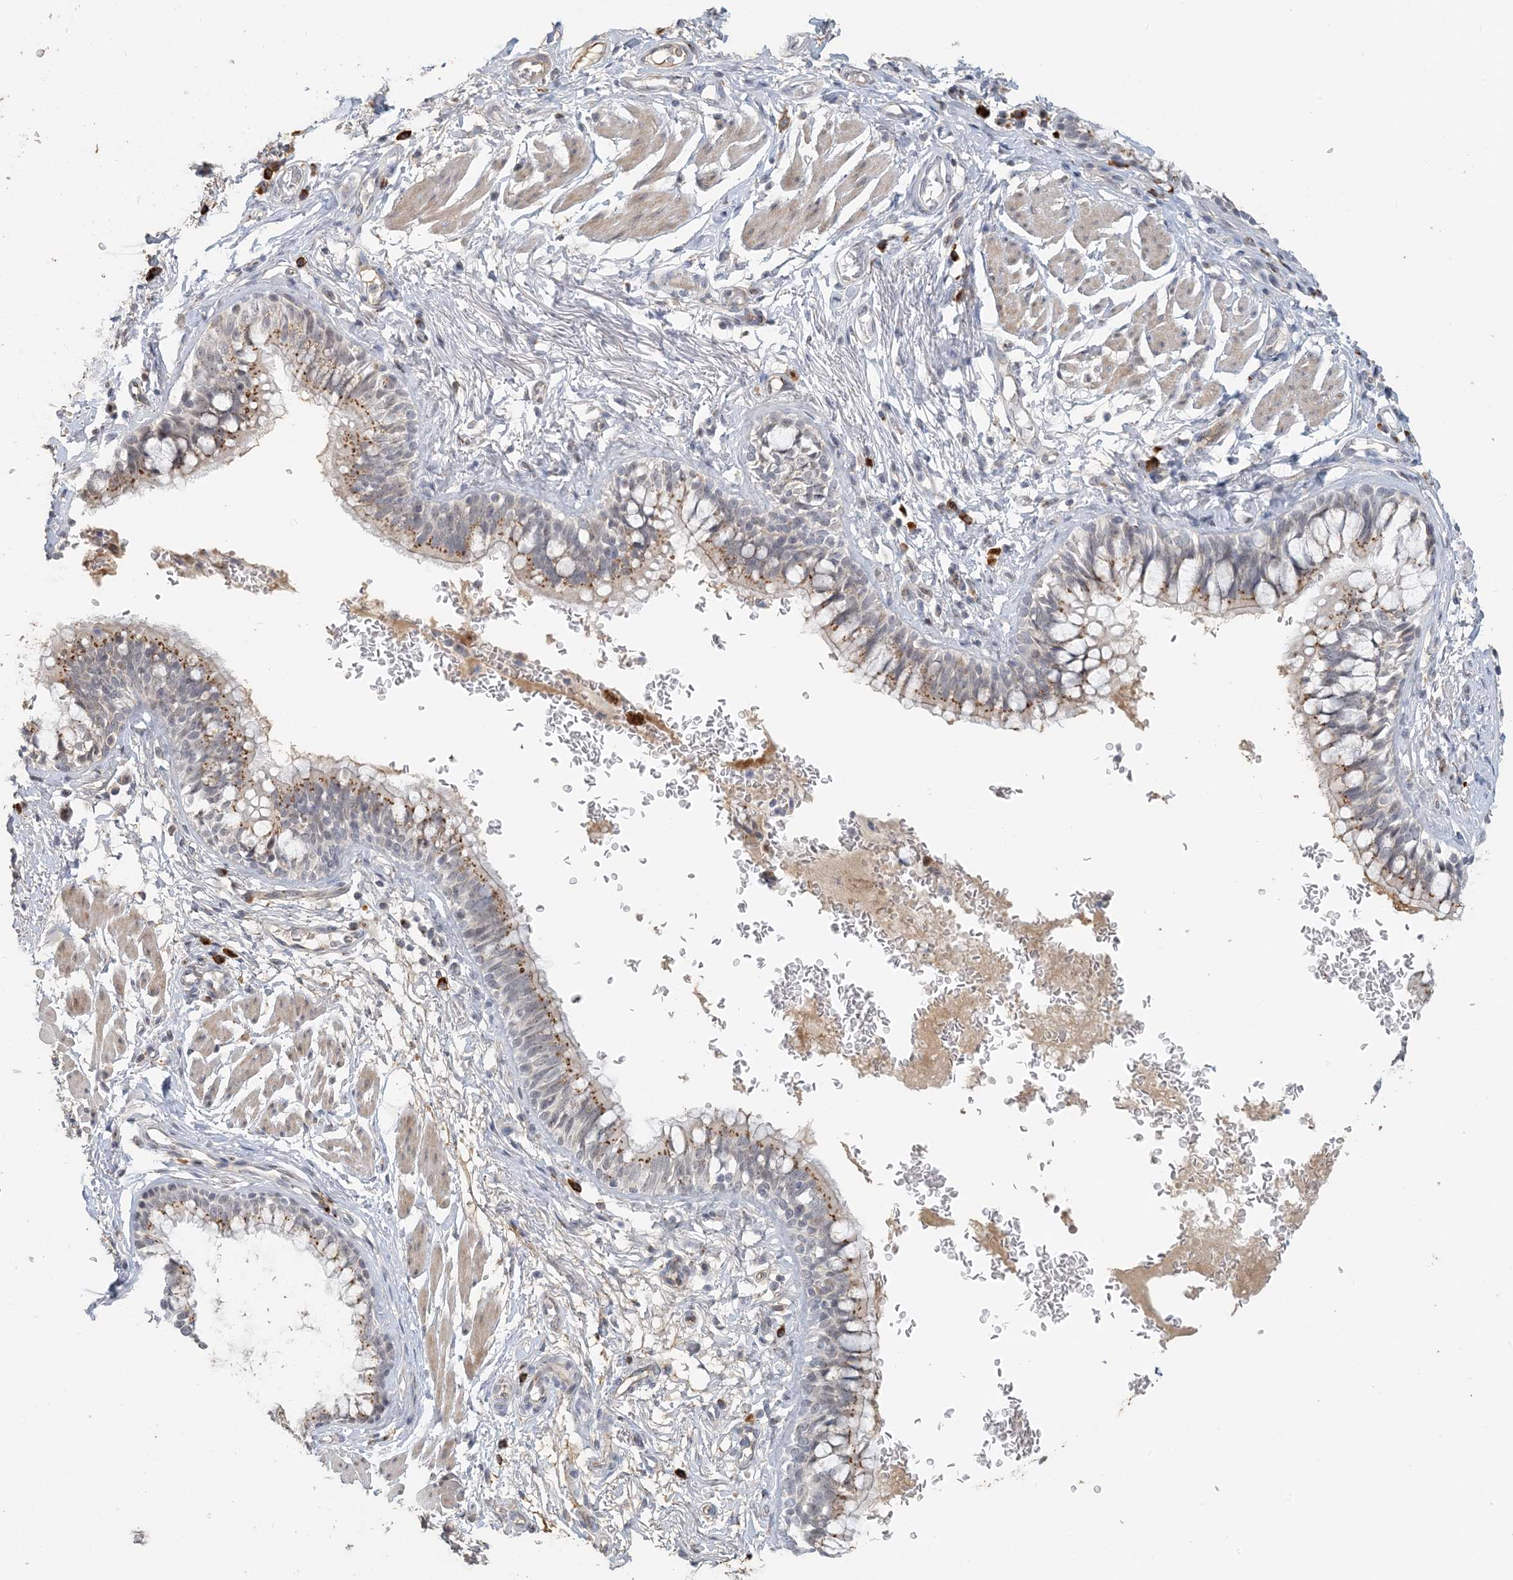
{"staining": {"intensity": "strong", "quantity": ">75%", "location": "cytoplasmic/membranous"}, "tissue": "bronchus", "cell_type": "Respiratory epithelial cells", "image_type": "normal", "snomed": [{"axis": "morphology", "description": "Normal tissue, NOS"}, {"axis": "topography", "description": "Cartilage tissue"}, {"axis": "topography", "description": "Bronchus"}], "caption": "Respiratory epithelial cells show strong cytoplasmic/membranous staining in about >75% of cells in normal bronchus. (DAB (3,3'-diaminobenzidine) IHC, brown staining for protein, blue staining for nuclei).", "gene": "ZCCHC4", "patient": {"sex": "female", "age": 36}}